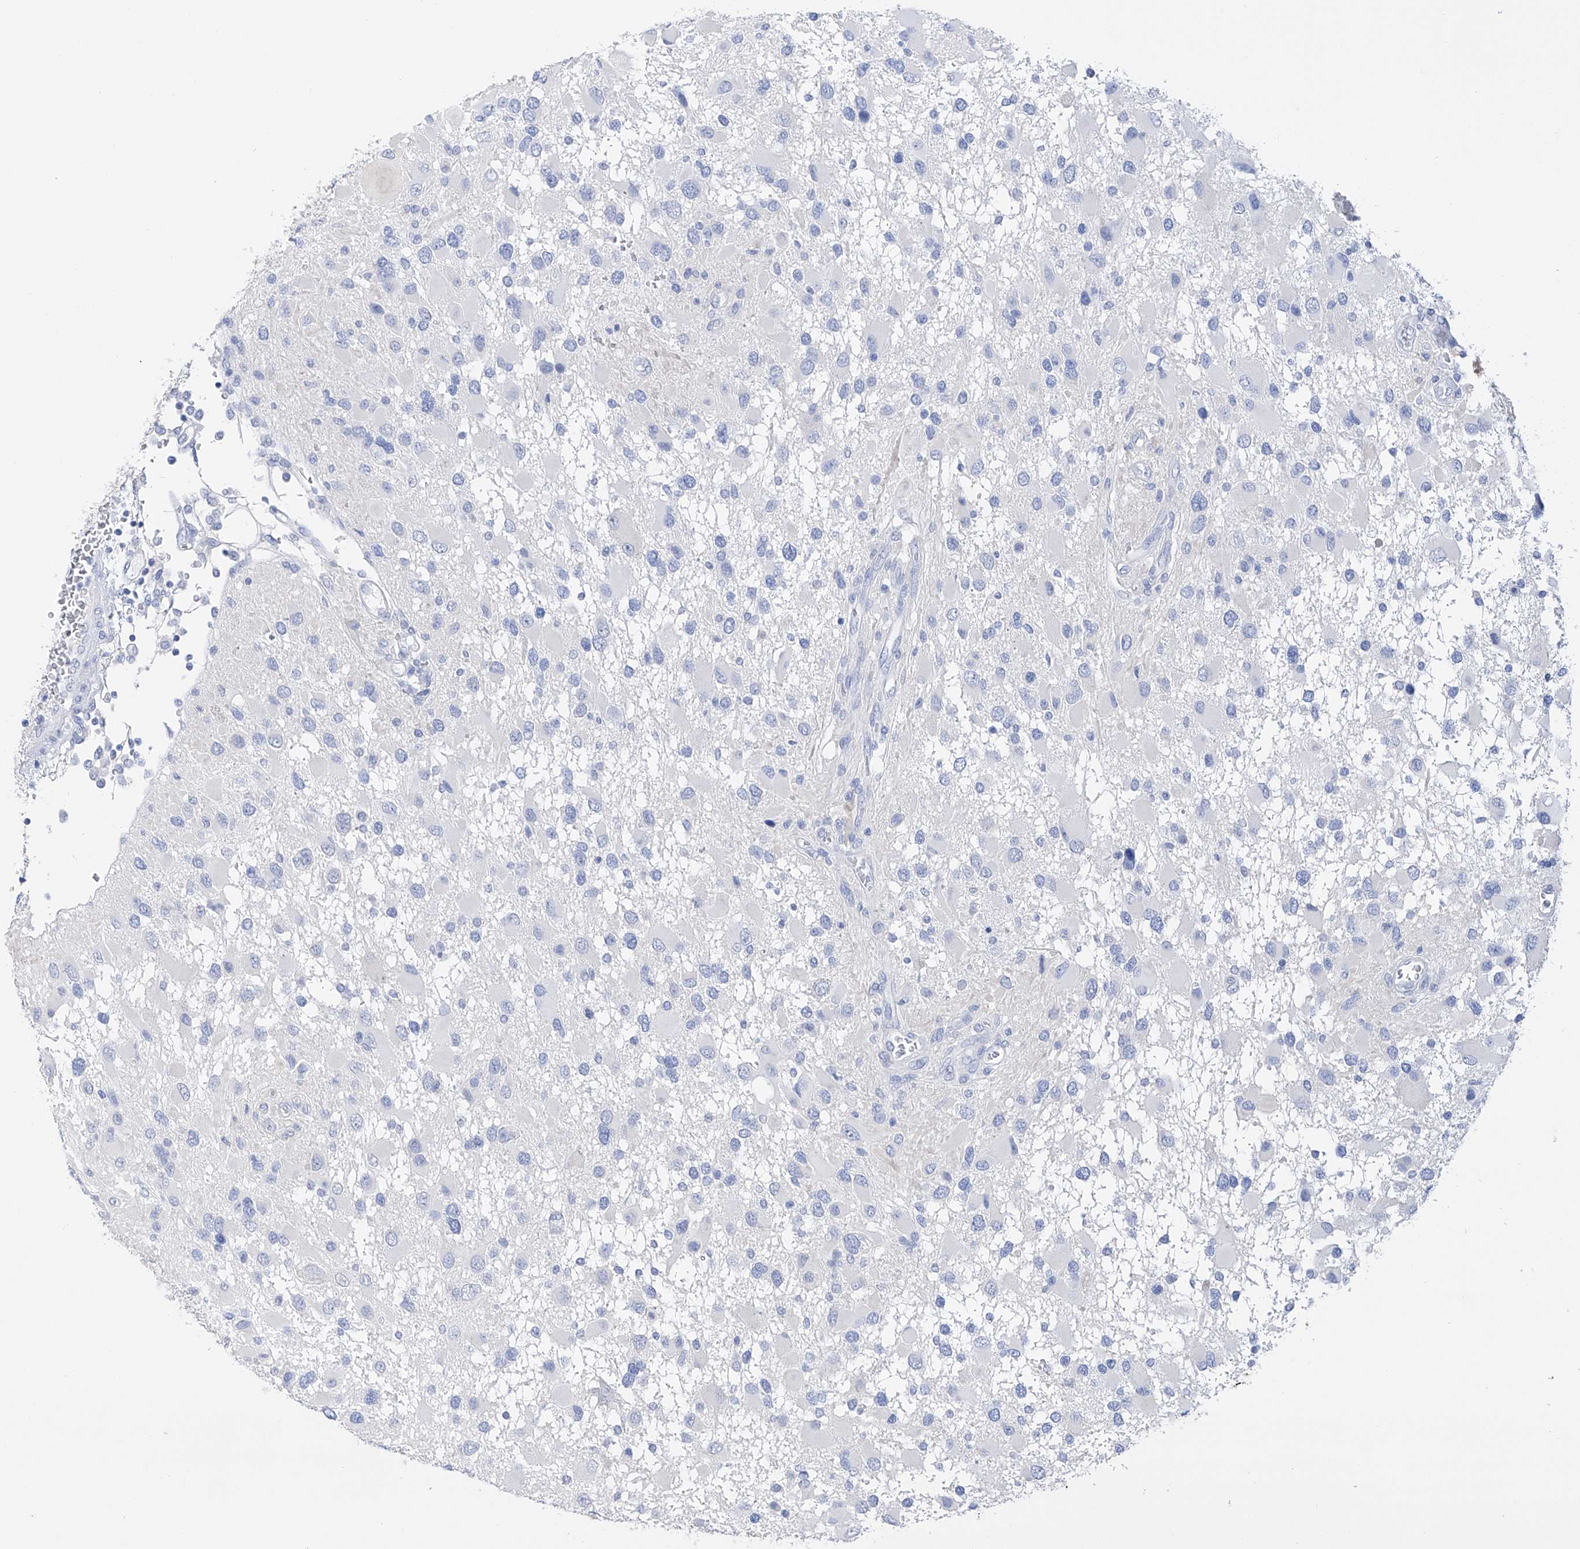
{"staining": {"intensity": "negative", "quantity": "none", "location": "none"}, "tissue": "glioma", "cell_type": "Tumor cells", "image_type": "cancer", "snomed": [{"axis": "morphology", "description": "Glioma, malignant, High grade"}, {"axis": "topography", "description": "Brain"}], "caption": "The photomicrograph exhibits no staining of tumor cells in malignant glioma (high-grade).", "gene": "FLG", "patient": {"sex": "male", "age": 53}}